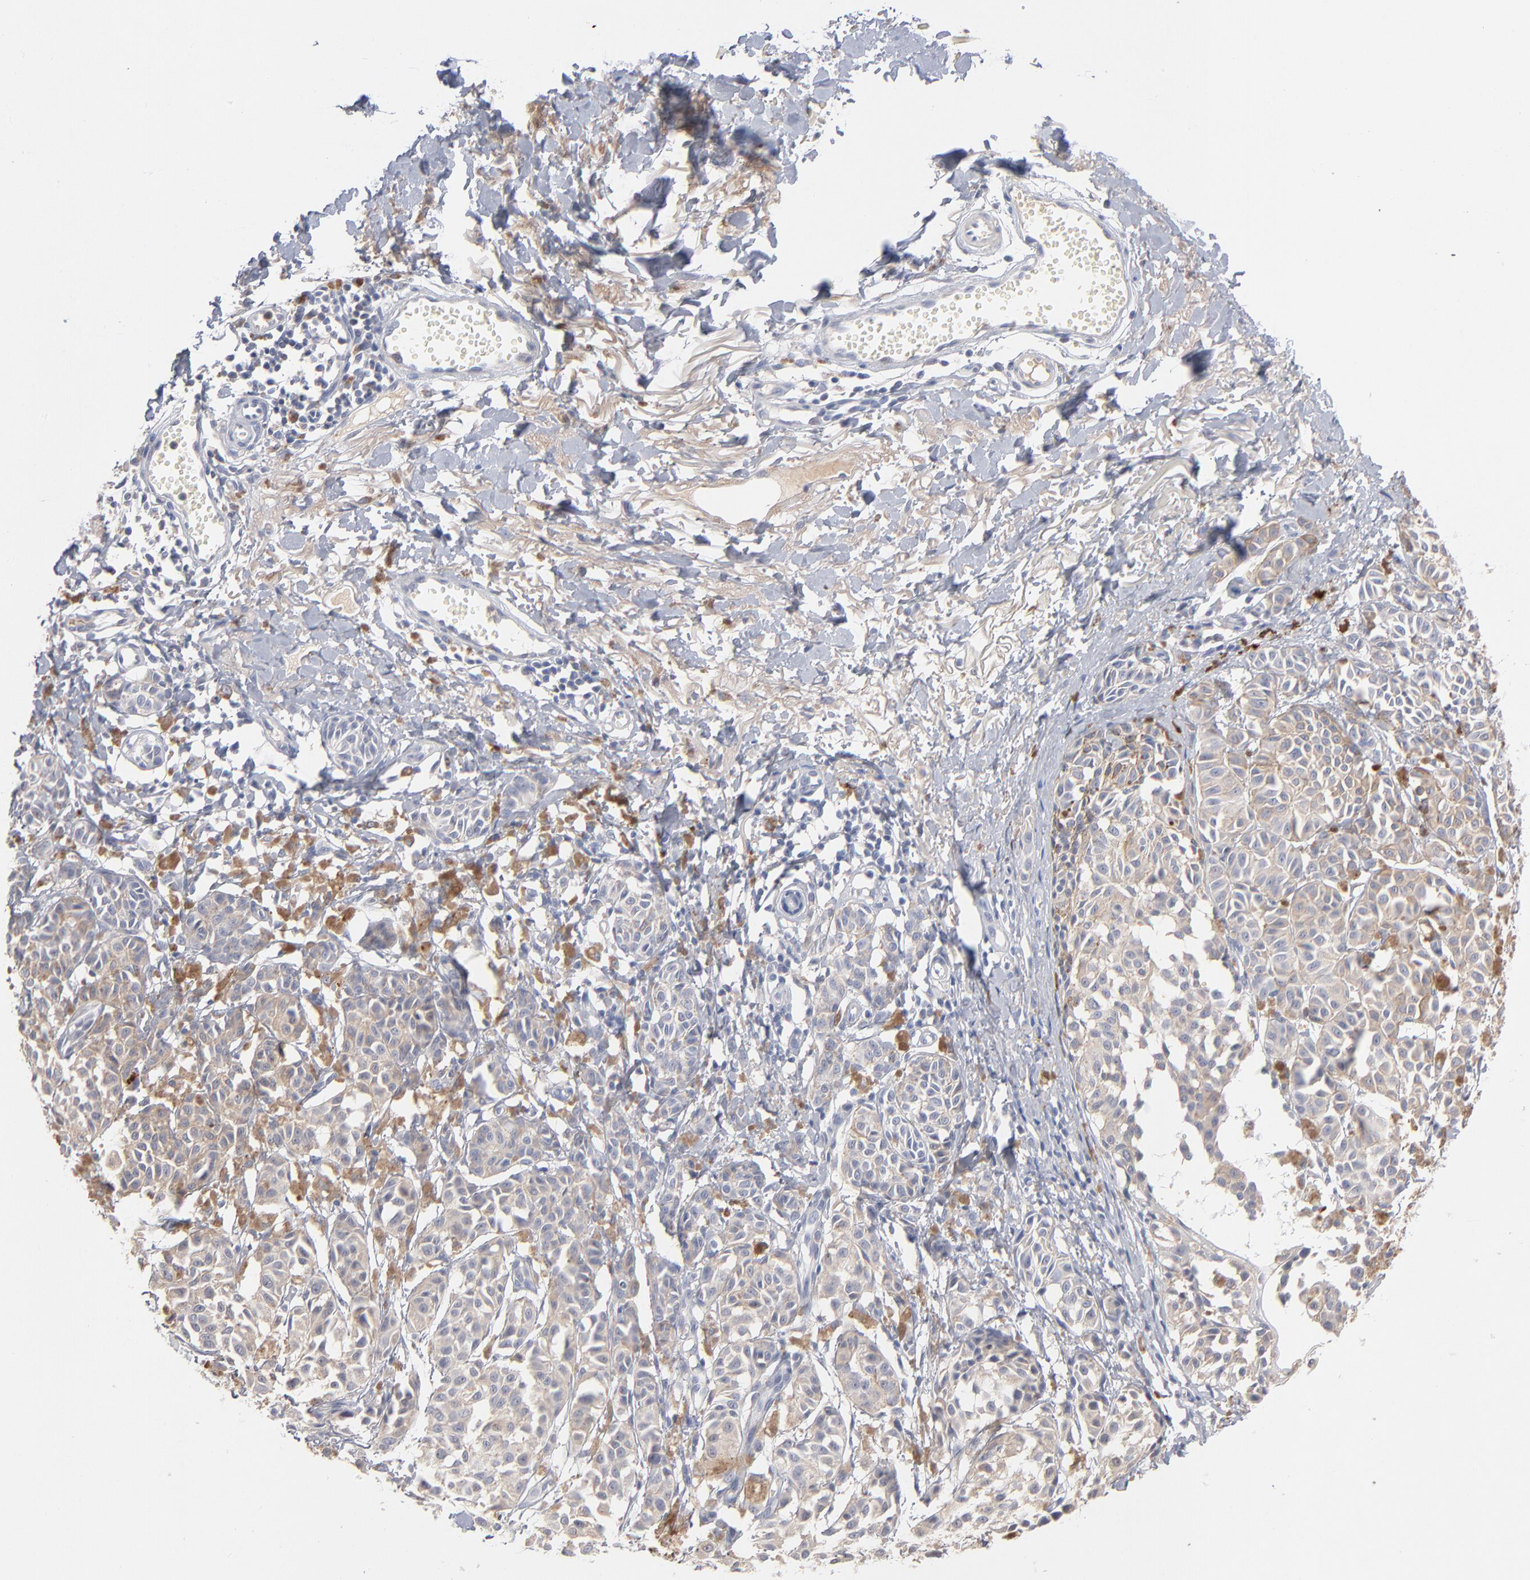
{"staining": {"intensity": "weak", "quantity": "25%-75%", "location": "cytoplasmic/membranous"}, "tissue": "melanoma", "cell_type": "Tumor cells", "image_type": "cancer", "snomed": [{"axis": "morphology", "description": "Malignant melanoma, NOS"}, {"axis": "topography", "description": "Skin"}], "caption": "Immunohistochemistry (IHC) micrograph of human malignant melanoma stained for a protein (brown), which demonstrates low levels of weak cytoplasmic/membranous positivity in about 25%-75% of tumor cells.", "gene": "F12", "patient": {"sex": "male", "age": 76}}